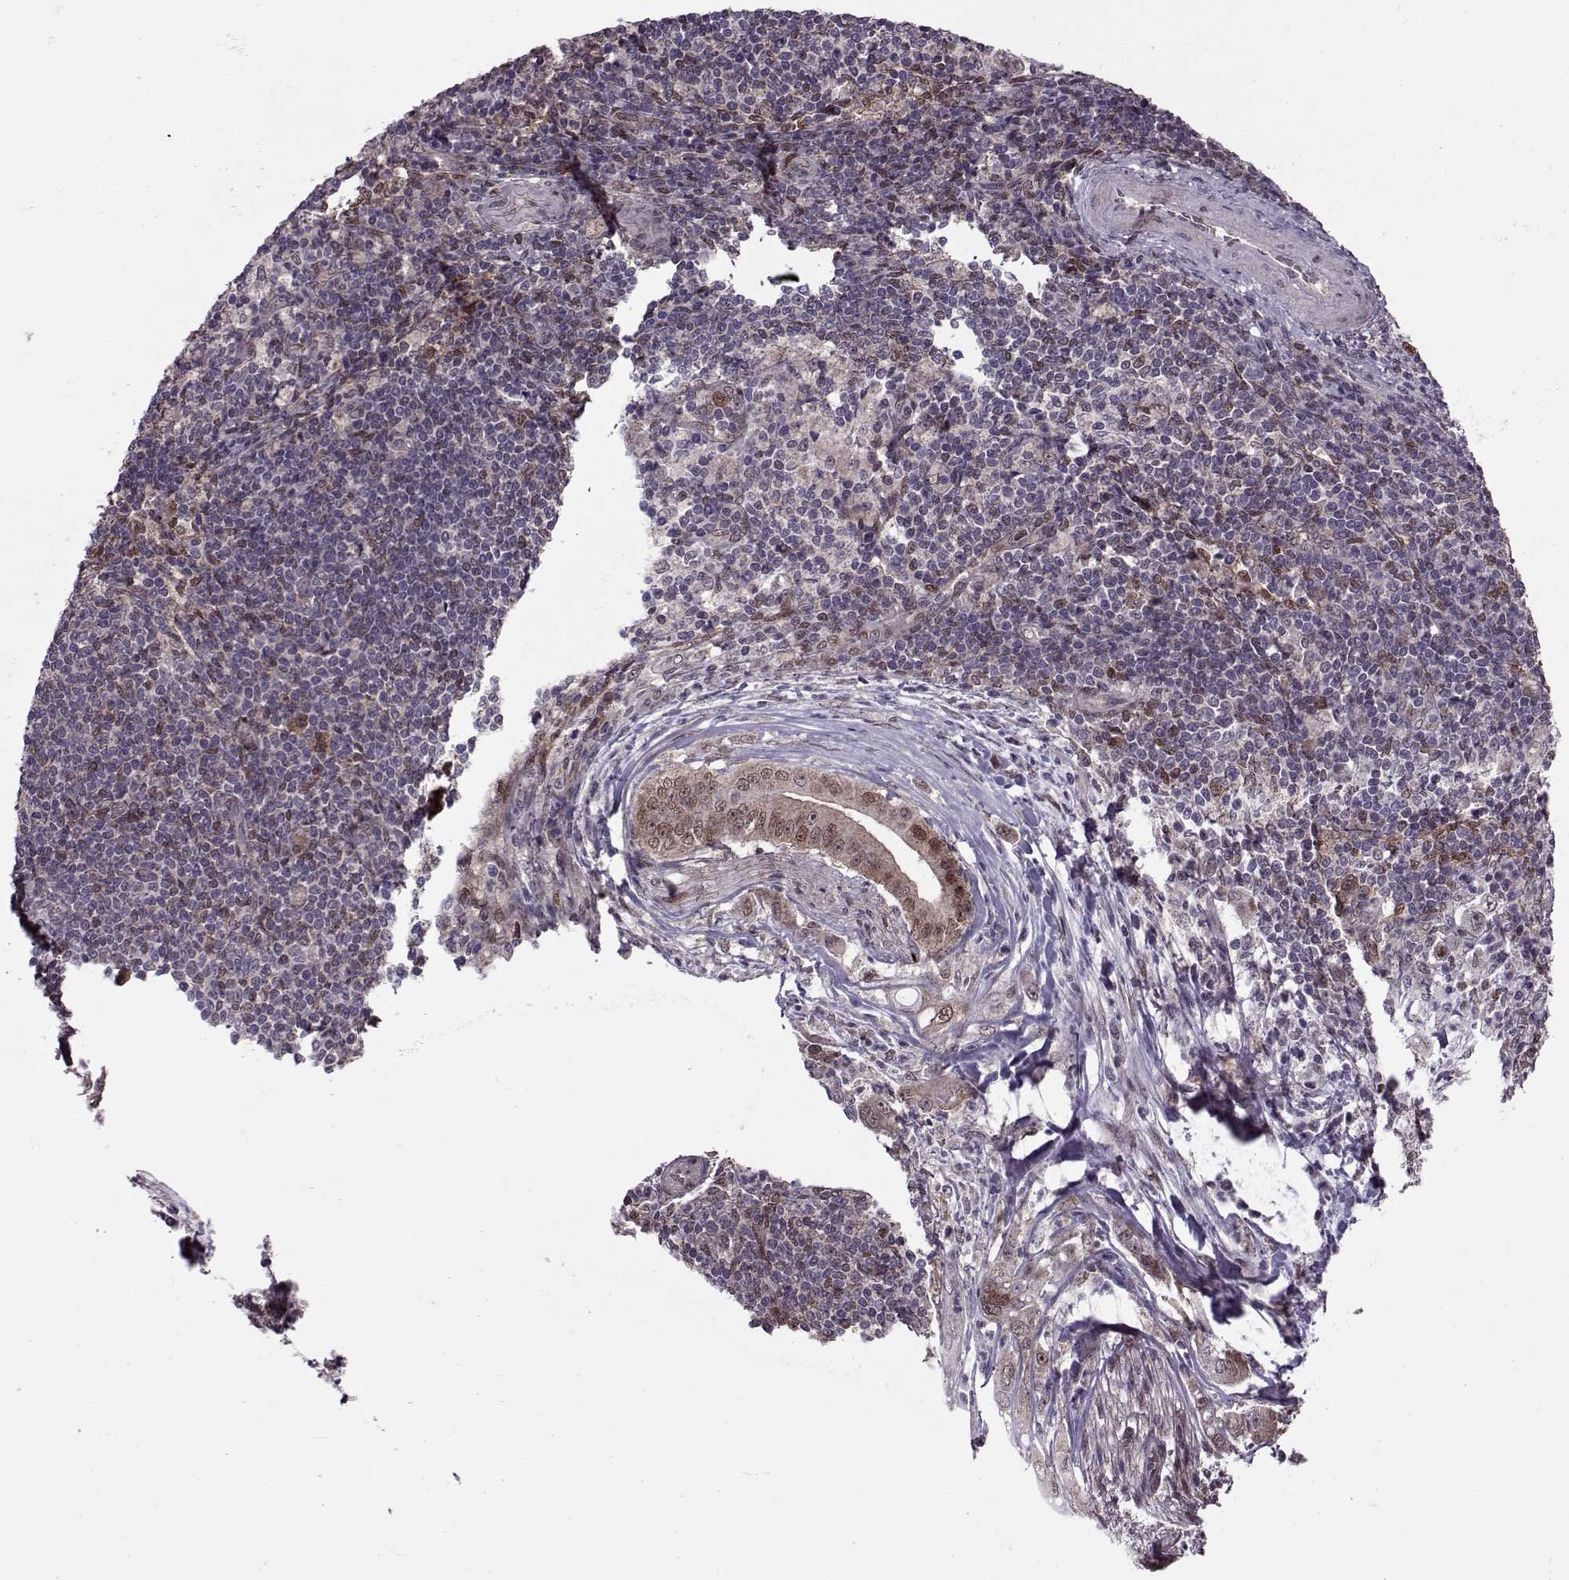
{"staining": {"intensity": "weak", "quantity": "25%-75%", "location": "cytoplasmic/membranous,nuclear"}, "tissue": "pancreatic cancer", "cell_type": "Tumor cells", "image_type": "cancer", "snomed": [{"axis": "morphology", "description": "Adenocarcinoma, NOS"}, {"axis": "topography", "description": "Pancreas"}], "caption": "DAB immunohistochemical staining of pancreatic adenocarcinoma demonstrates weak cytoplasmic/membranous and nuclear protein expression in about 25%-75% of tumor cells.", "gene": "CDK4", "patient": {"sex": "male", "age": 71}}